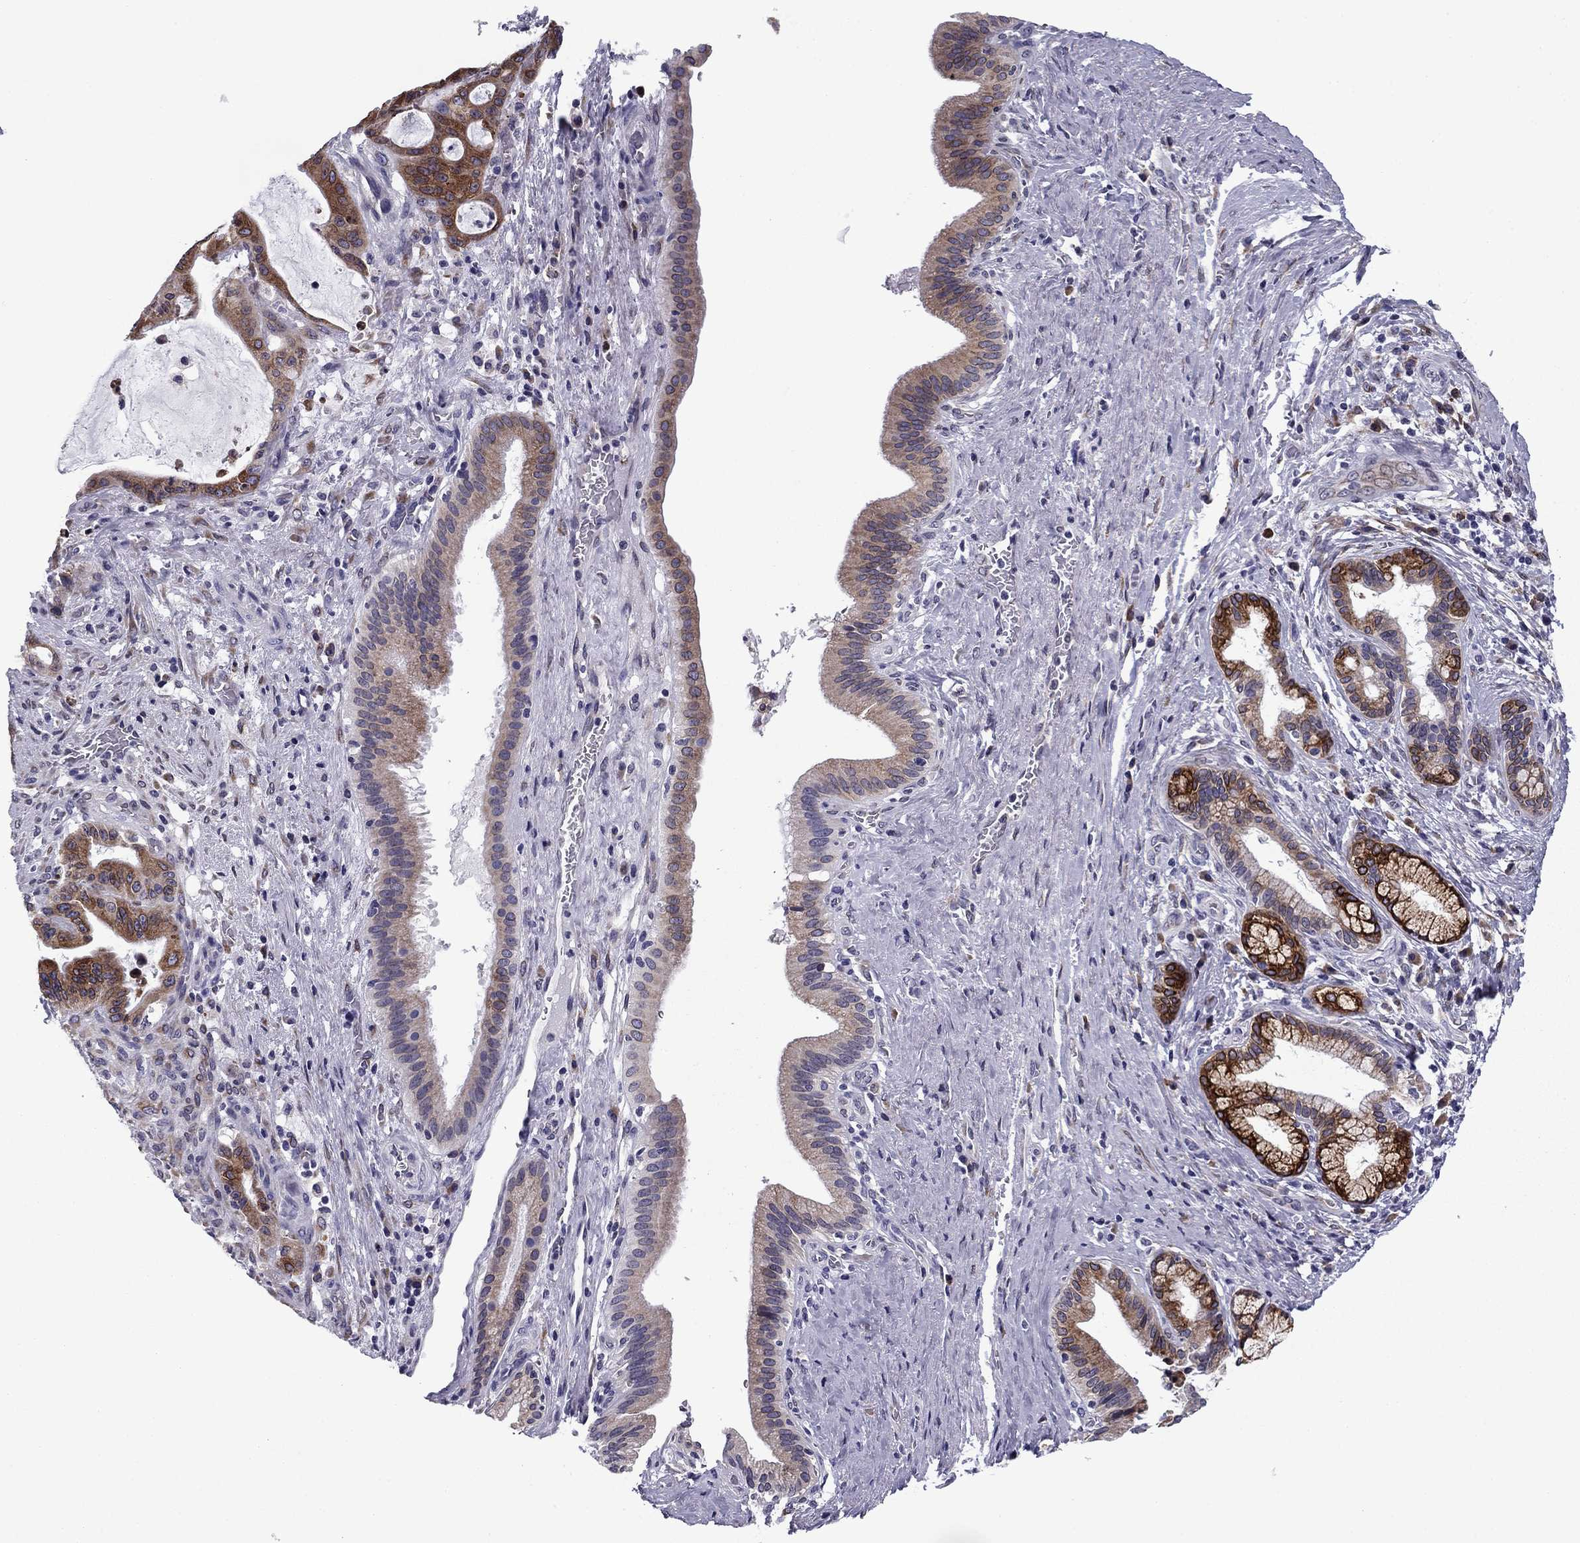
{"staining": {"intensity": "moderate", "quantity": "25%-75%", "location": "cytoplasmic/membranous"}, "tissue": "liver cancer", "cell_type": "Tumor cells", "image_type": "cancer", "snomed": [{"axis": "morphology", "description": "Cholangiocarcinoma"}, {"axis": "topography", "description": "Liver"}], "caption": "The image reveals staining of liver cholangiocarcinoma, revealing moderate cytoplasmic/membranous protein expression (brown color) within tumor cells. Immunohistochemistry (ihc) stains the protein in brown and the nuclei are stained blue.", "gene": "TMED3", "patient": {"sex": "female", "age": 73}}